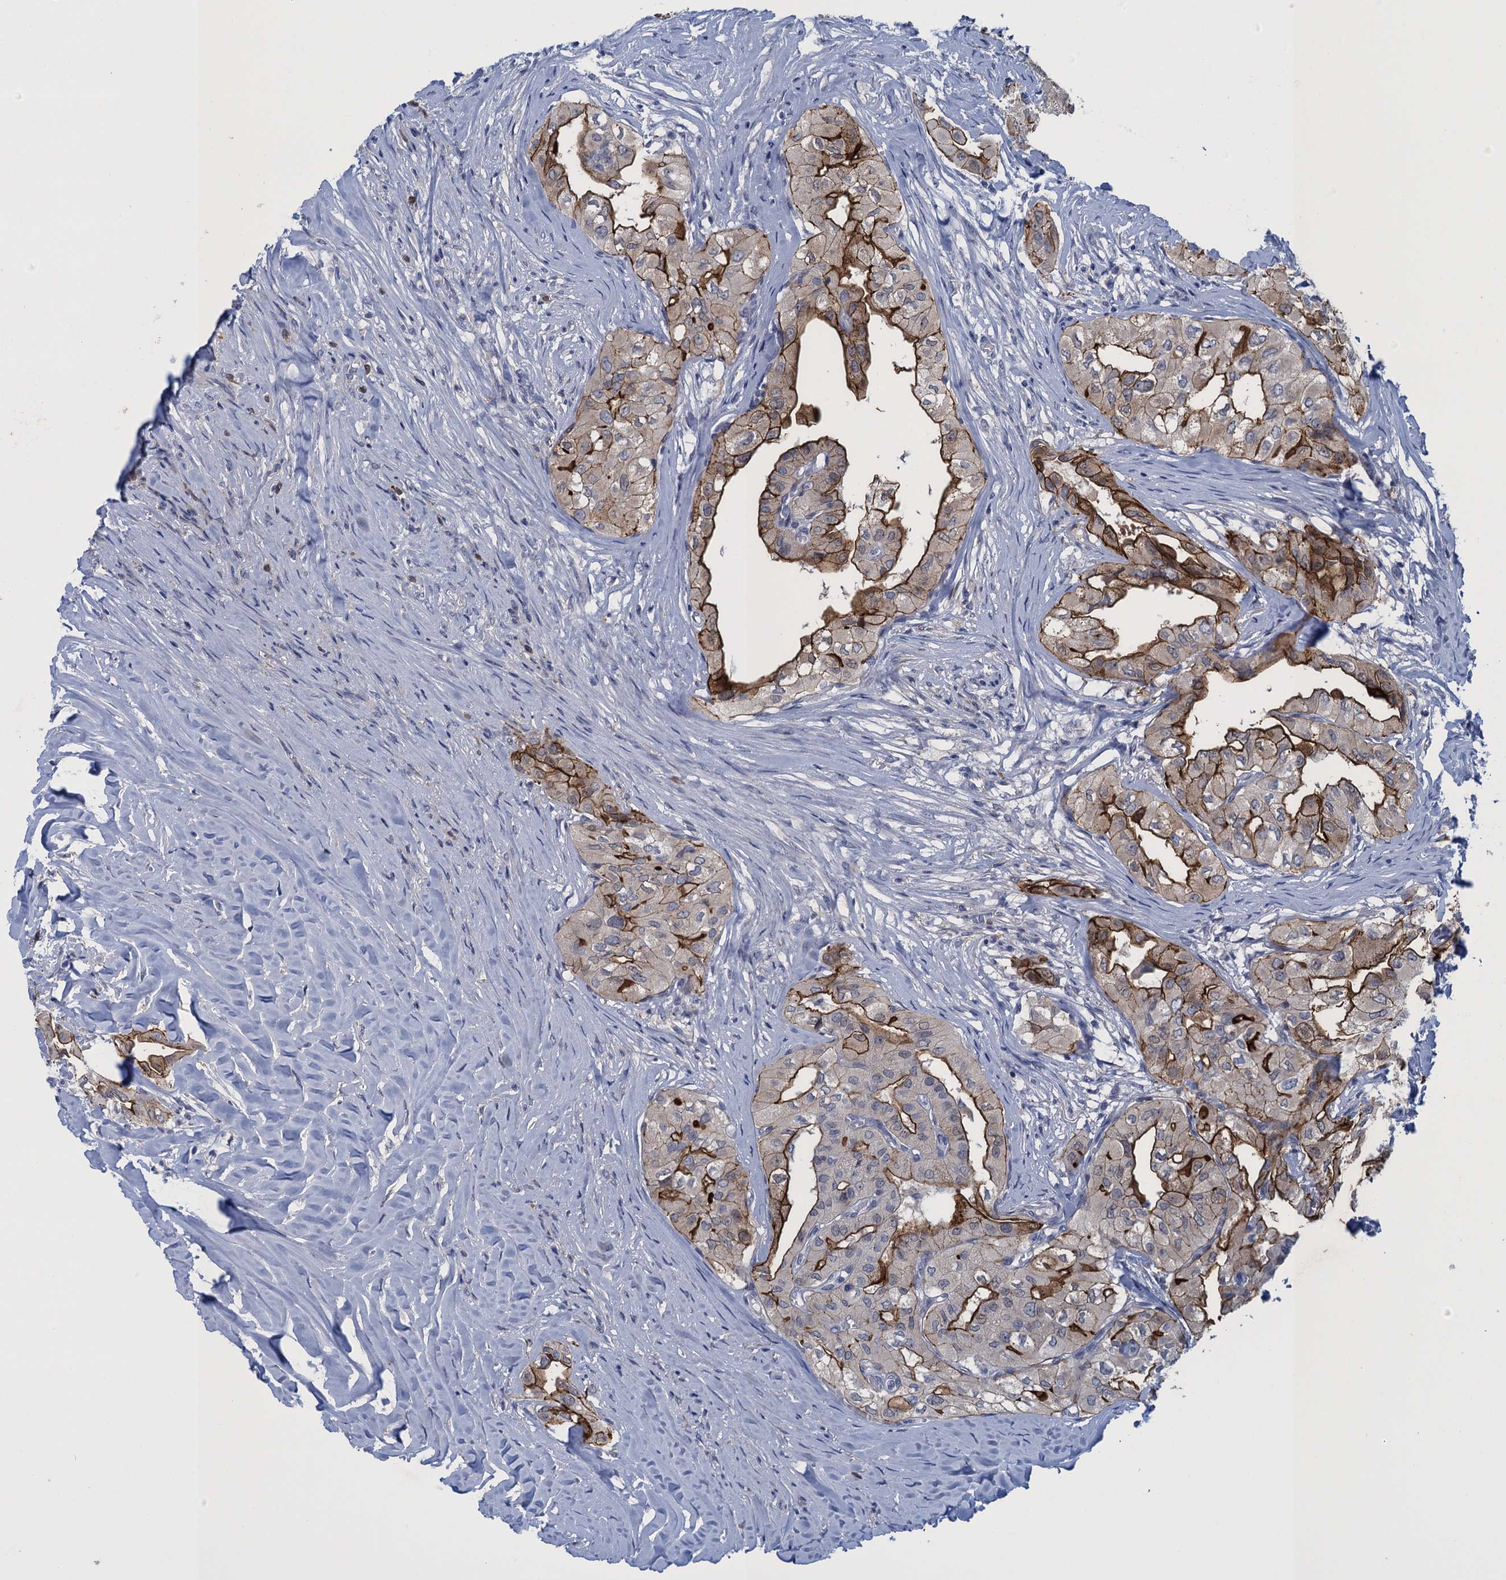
{"staining": {"intensity": "strong", "quantity": "25%-75%", "location": "cytoplasmic/membranous"}, "tissue": "thyroid cancer", "cell_type": "Tumor cells", "image_type": "cancer", "snomed": [{"axis": "morphology", "description": "Papillary adenocarcinoma, NOS"}, {"axis": "topography", "description": "Thyroid gland"}], "caption": "Immunohistochemical staining of papillary adenocarcinoma (thyroid) exhibits high levels of strong cytoplasmic/membranous positivity in approximately 25%-75% of tumor cells.", "gene": "SCEL", "patient": {"sex": "female", "age": 59}}